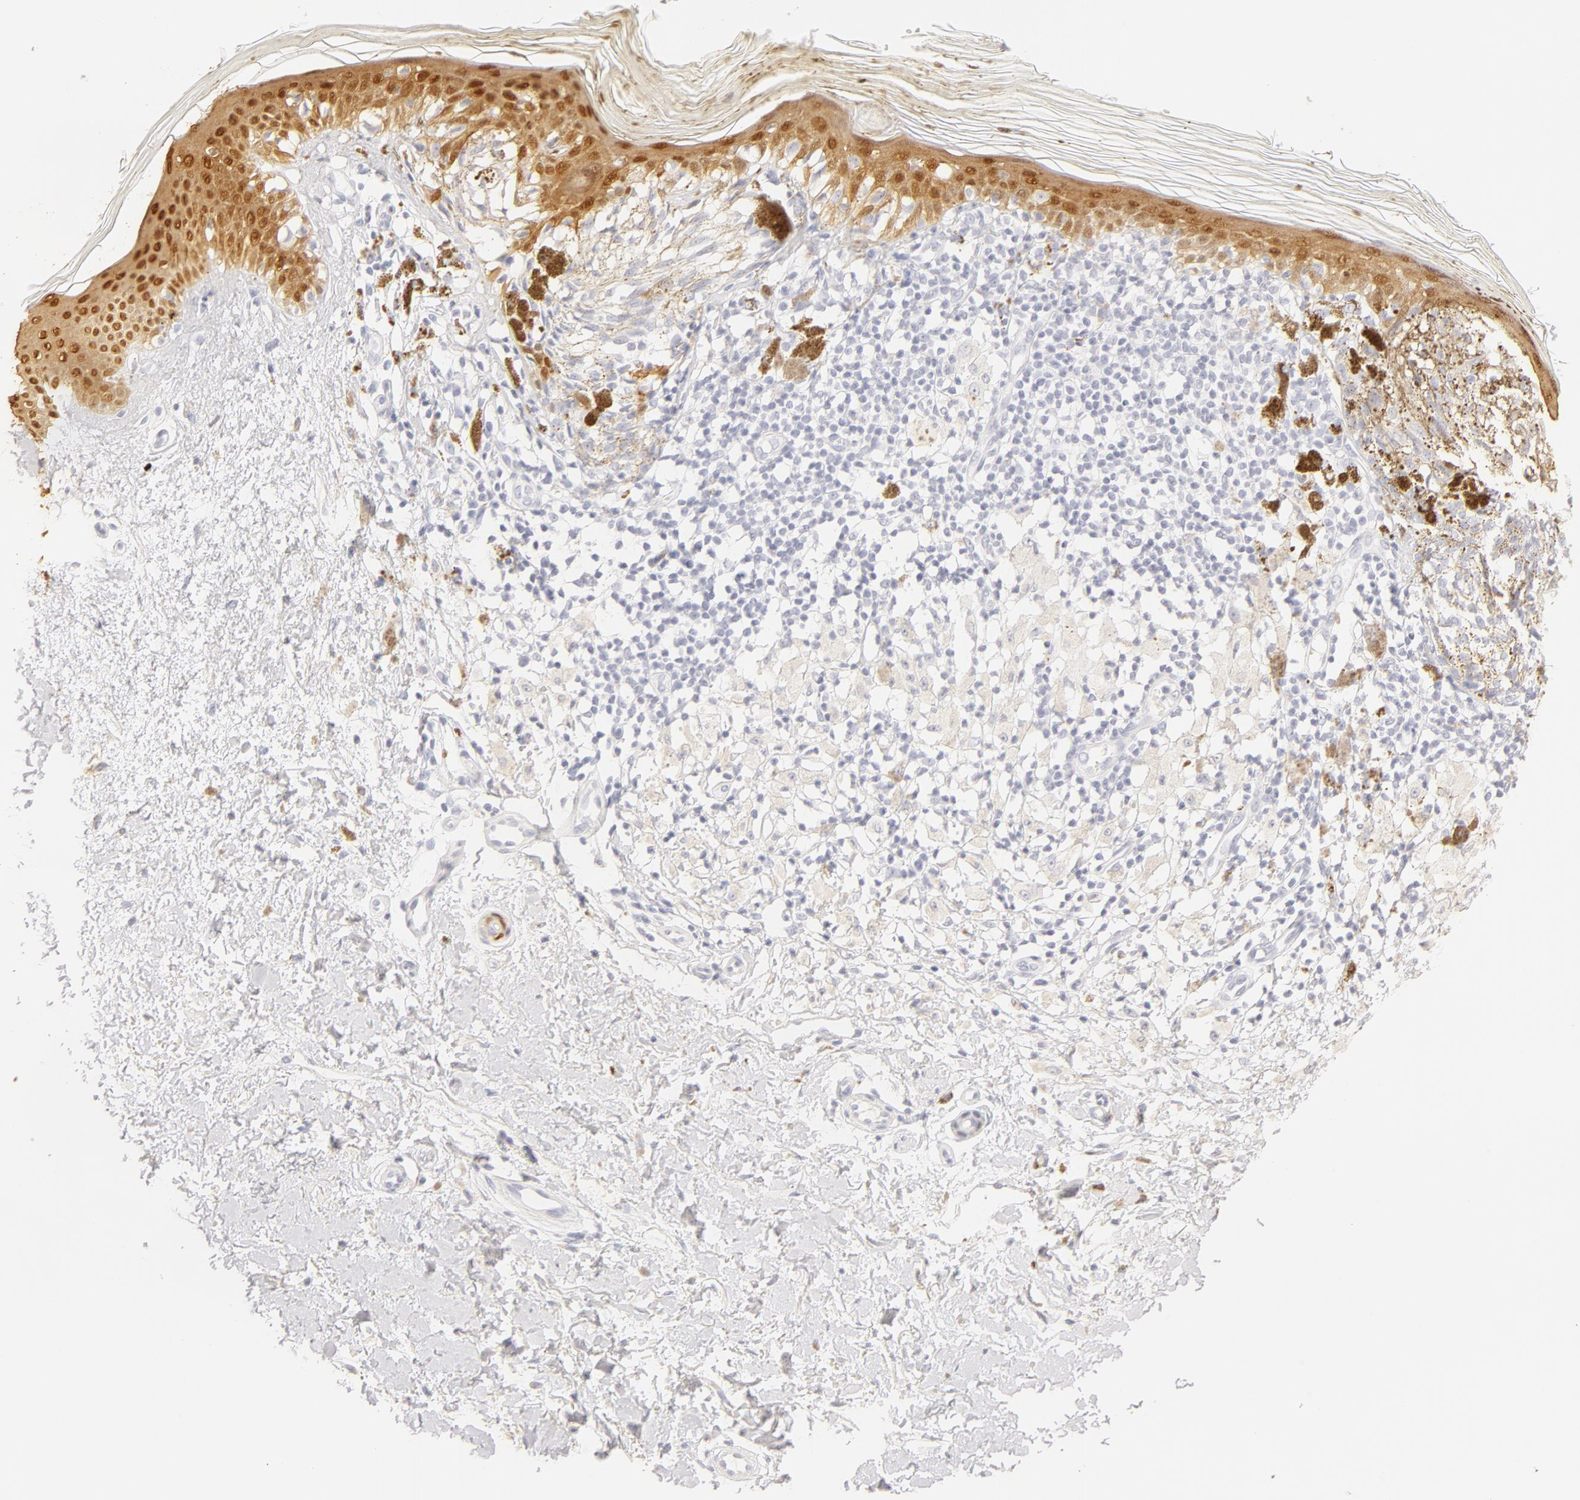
{"staining": {"intensity": "negative", "quantity": "none", "location": "none"}, "tissue": "melanoma", "cell_type": "Tumor cells", "image_type": "cancer", "snomed": [{"axis": "morphology", "description": "Malignant melanoma, NOS"}, {"axis": "topography", "description": "Skin"}], "caption": "There is no significant expression in tumor cells of malignant melanoma.", "gene": "LGALS7B", "patient": {"sex": "male", "age": 88}}